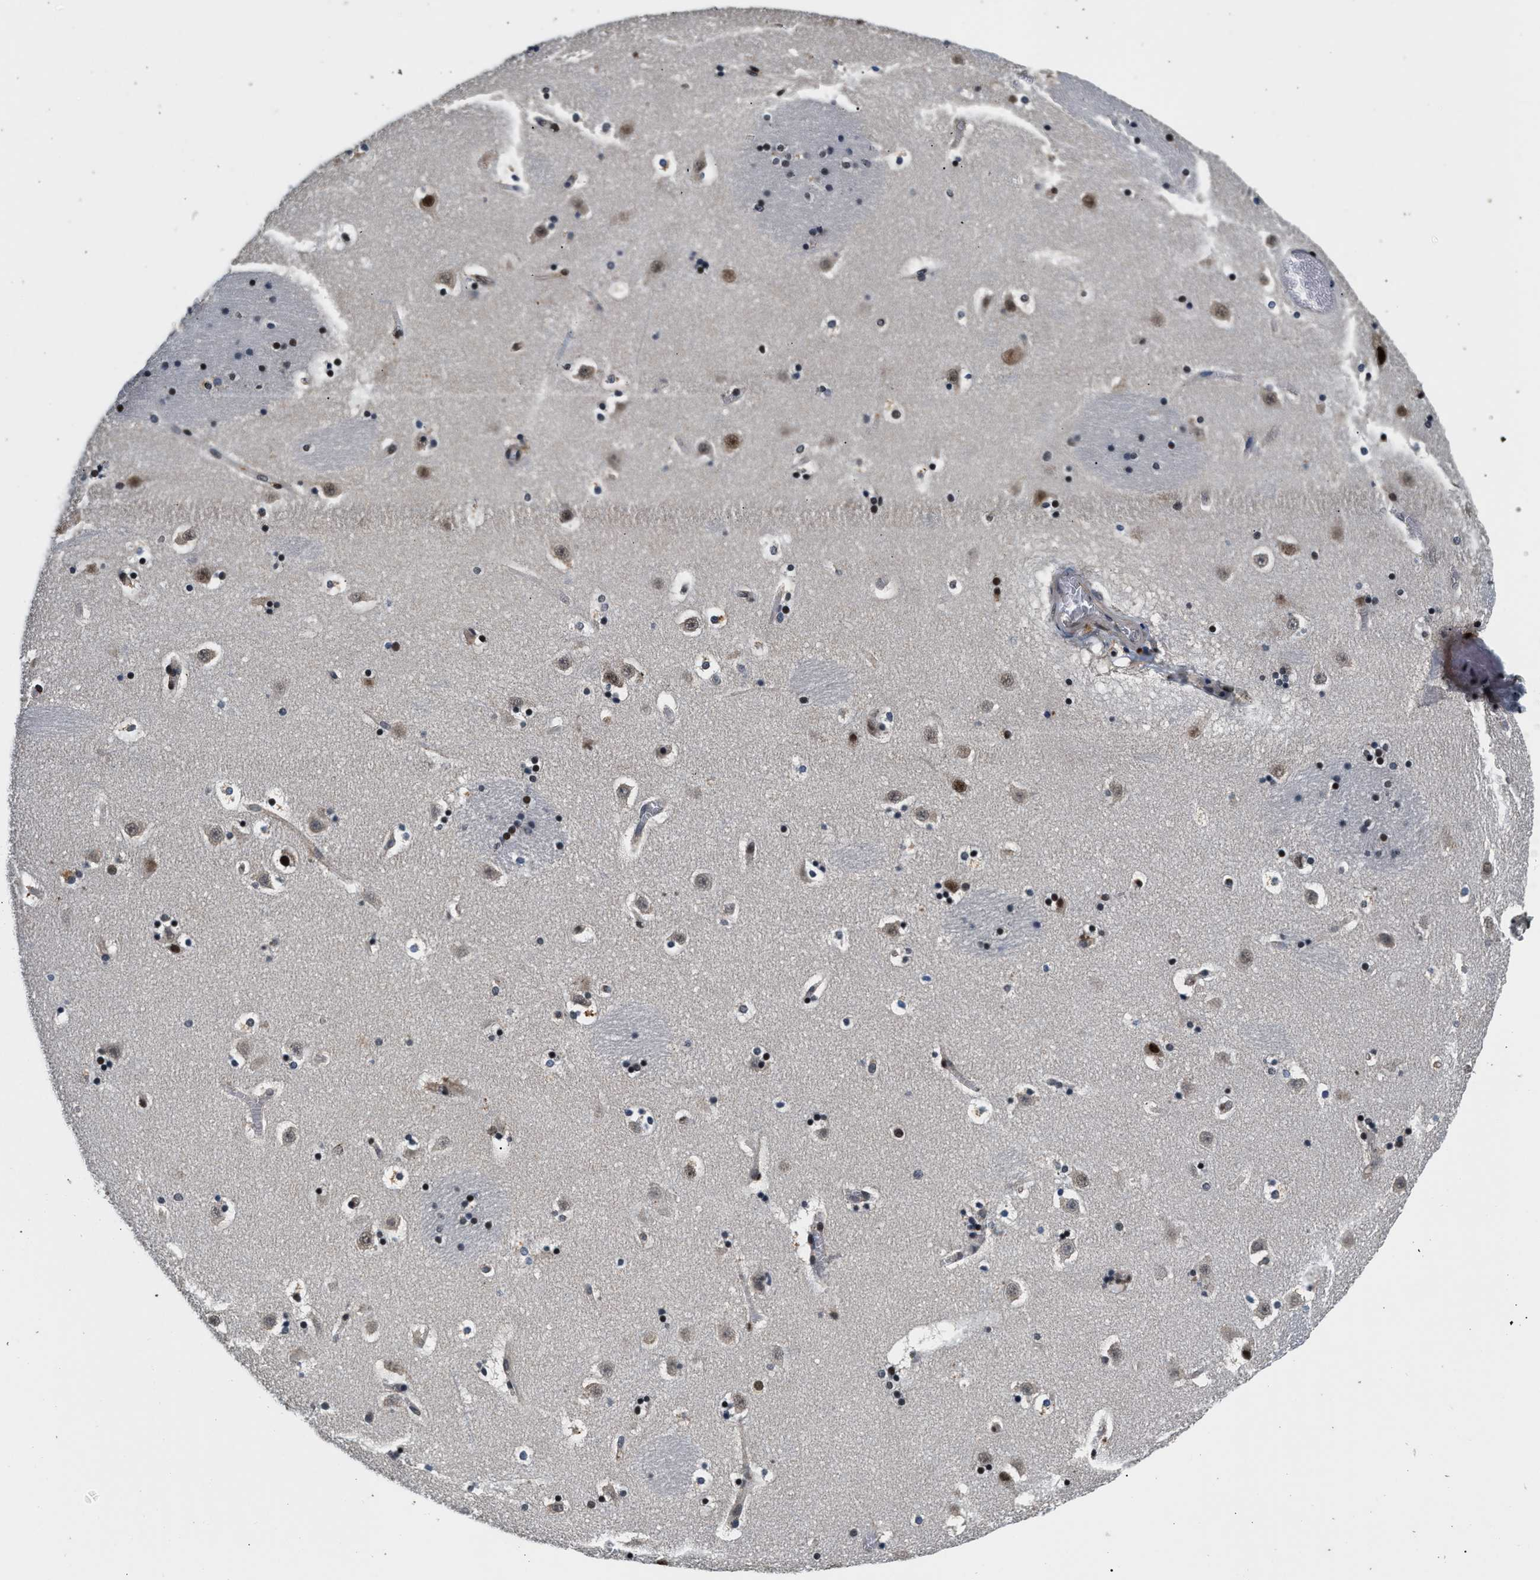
{"staining": {"intensity": "strong", "quantity": "25%-75%", "location": "nuclear"}, "tissue": "caudate", "cell_type": "Glial cells", "image_type": "normal", "snomed": [{"axis": "morphology", "description": "Normal tissue, NOS"}, {"axis": "topography", "description": "Lateral ventricle wall"}], "caption": "Benign caudate reveals strong nuclear positivity in approximately 25%-75% of glial cells (Brightfield microscopy of DAB IHC at high magnification)..", "gene": "RBM33", "patient": {"sex": "male", "age": 45}}